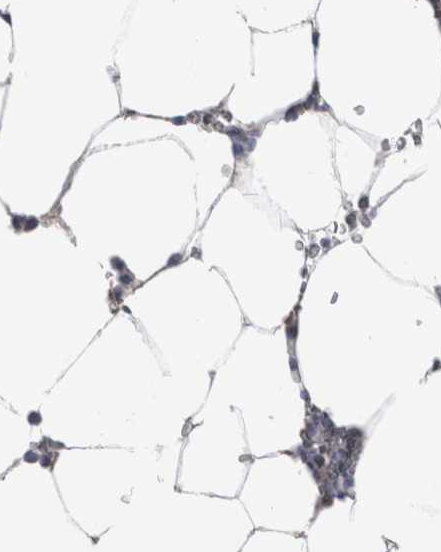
{"staining": {"intensity": "moderate", "quantity": "<25%", "location": "cytoplasmic/membranous"}, "tissue": "bone marrow", "cell_type": "Hematopoietic cells", "image_type": "normal", "snomed": [{"axis": "morphology", "description": "Normal tissue, NOS"}, {"axis": "topography", "description": "Bone marrow"}], "caption": "Immunohistochemistry (DAB) staining of benign bone marrow reveals moderate cytoplasmic/membranous protein positivity in about <25% of hematopoietic cells.", "gene": "TMEM102", "patient": {"sex": "male", "age": 70}}